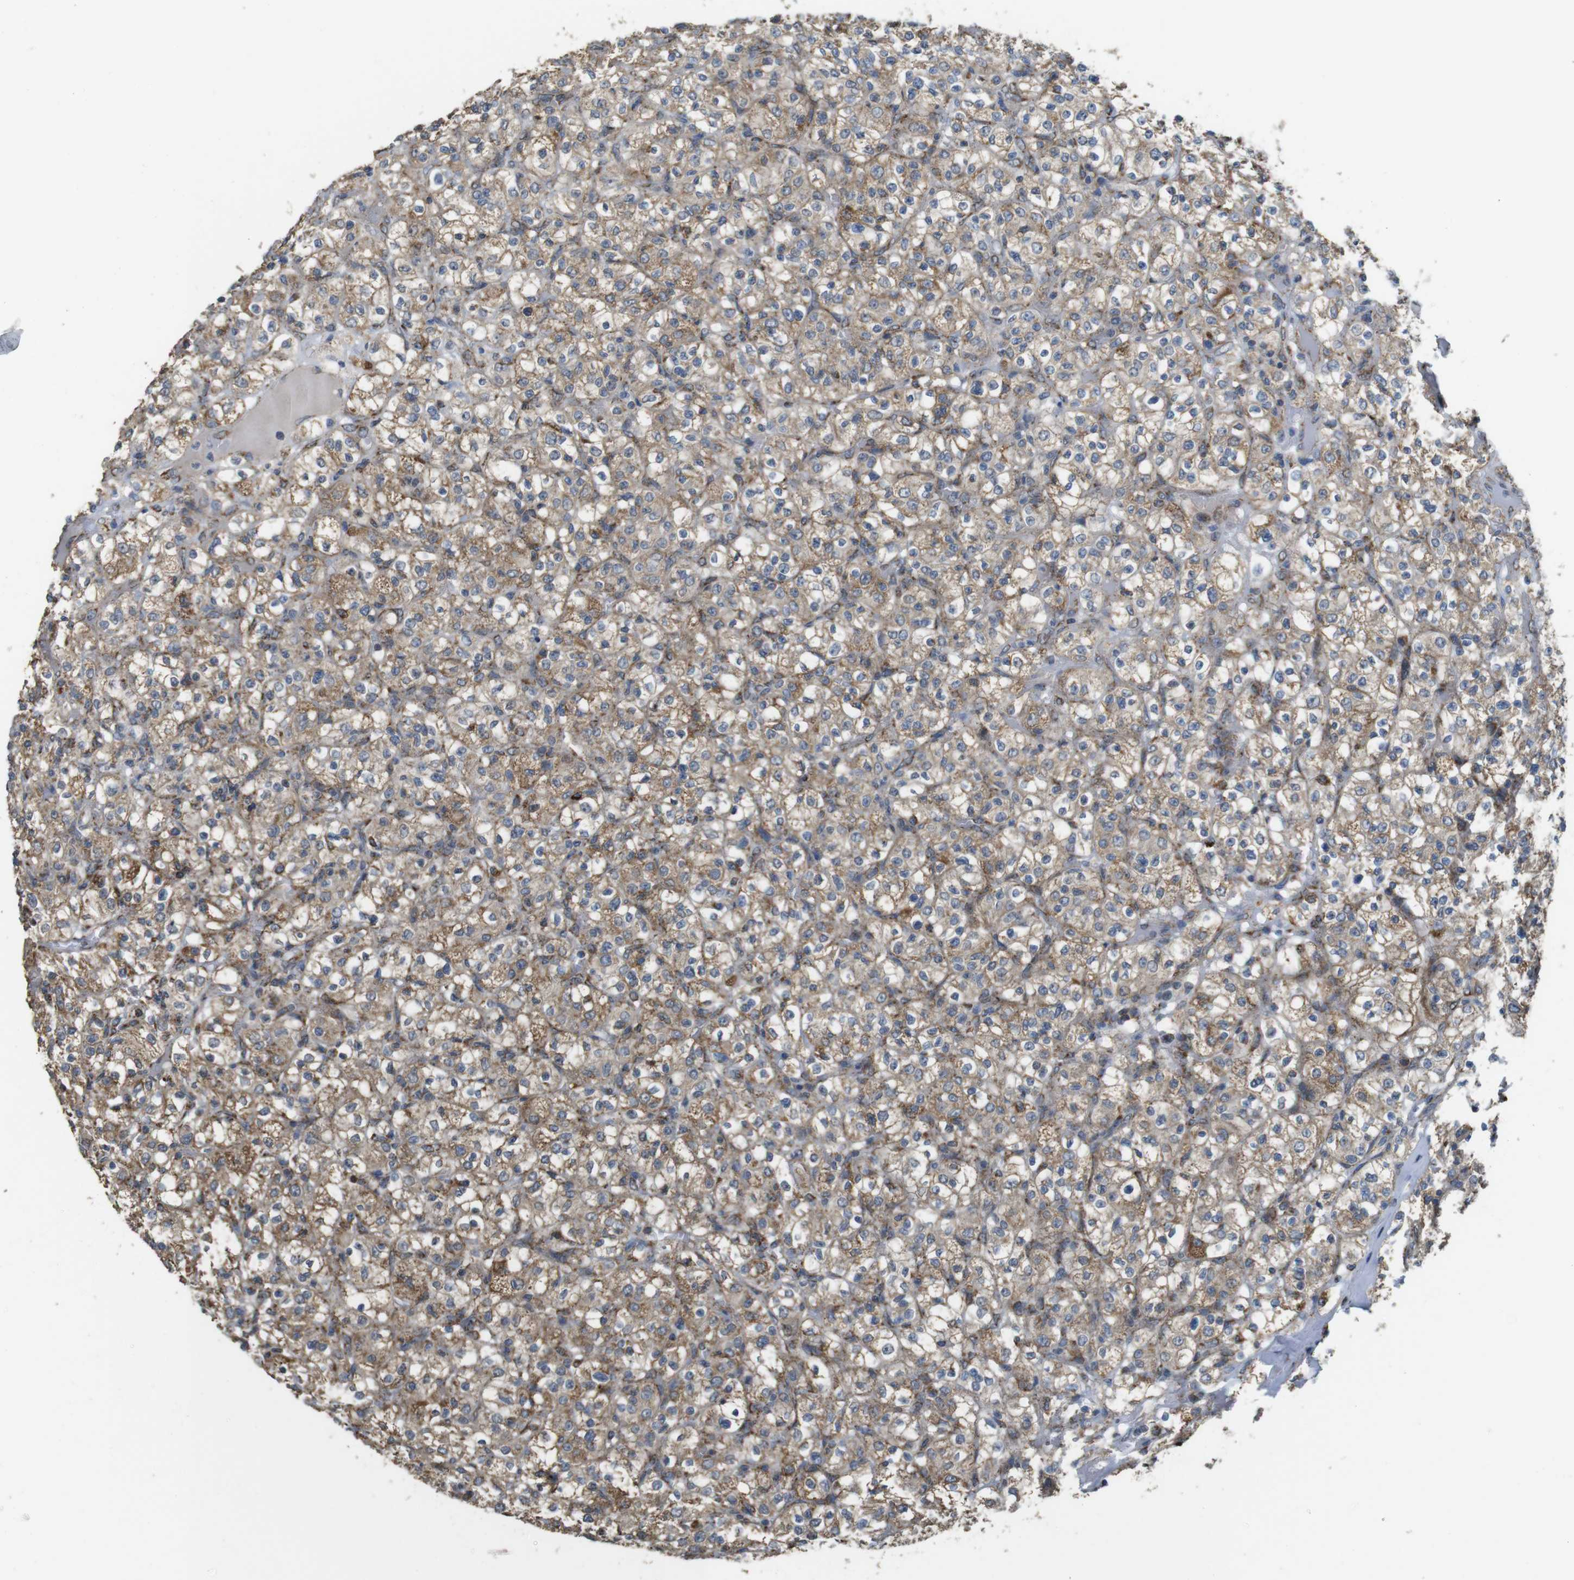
{"staining": {"intensity": "moderate", "quantity": ">75%", "location": "cytoplasmic/membranous"}, "tissue": "renal cancer", "cell_type": "Tumor cells", "image_type": "cancer", "snomed": [{"axis": "morphology", "description": "Normal tissue, NOS"}, {"axis": "morphology", "description": "Adenocarcinoma, NOS"}, {"axis": "topography", "description": "Kidney"}], "caption": "Protein staining by IHC demonstrates moderate cytoplasmic/membranous positivity in about >75% of tumor cells in renal adenocarcinoma.", "gene": "CALHM2", "patient": {"sex": "female", "age": 72}}